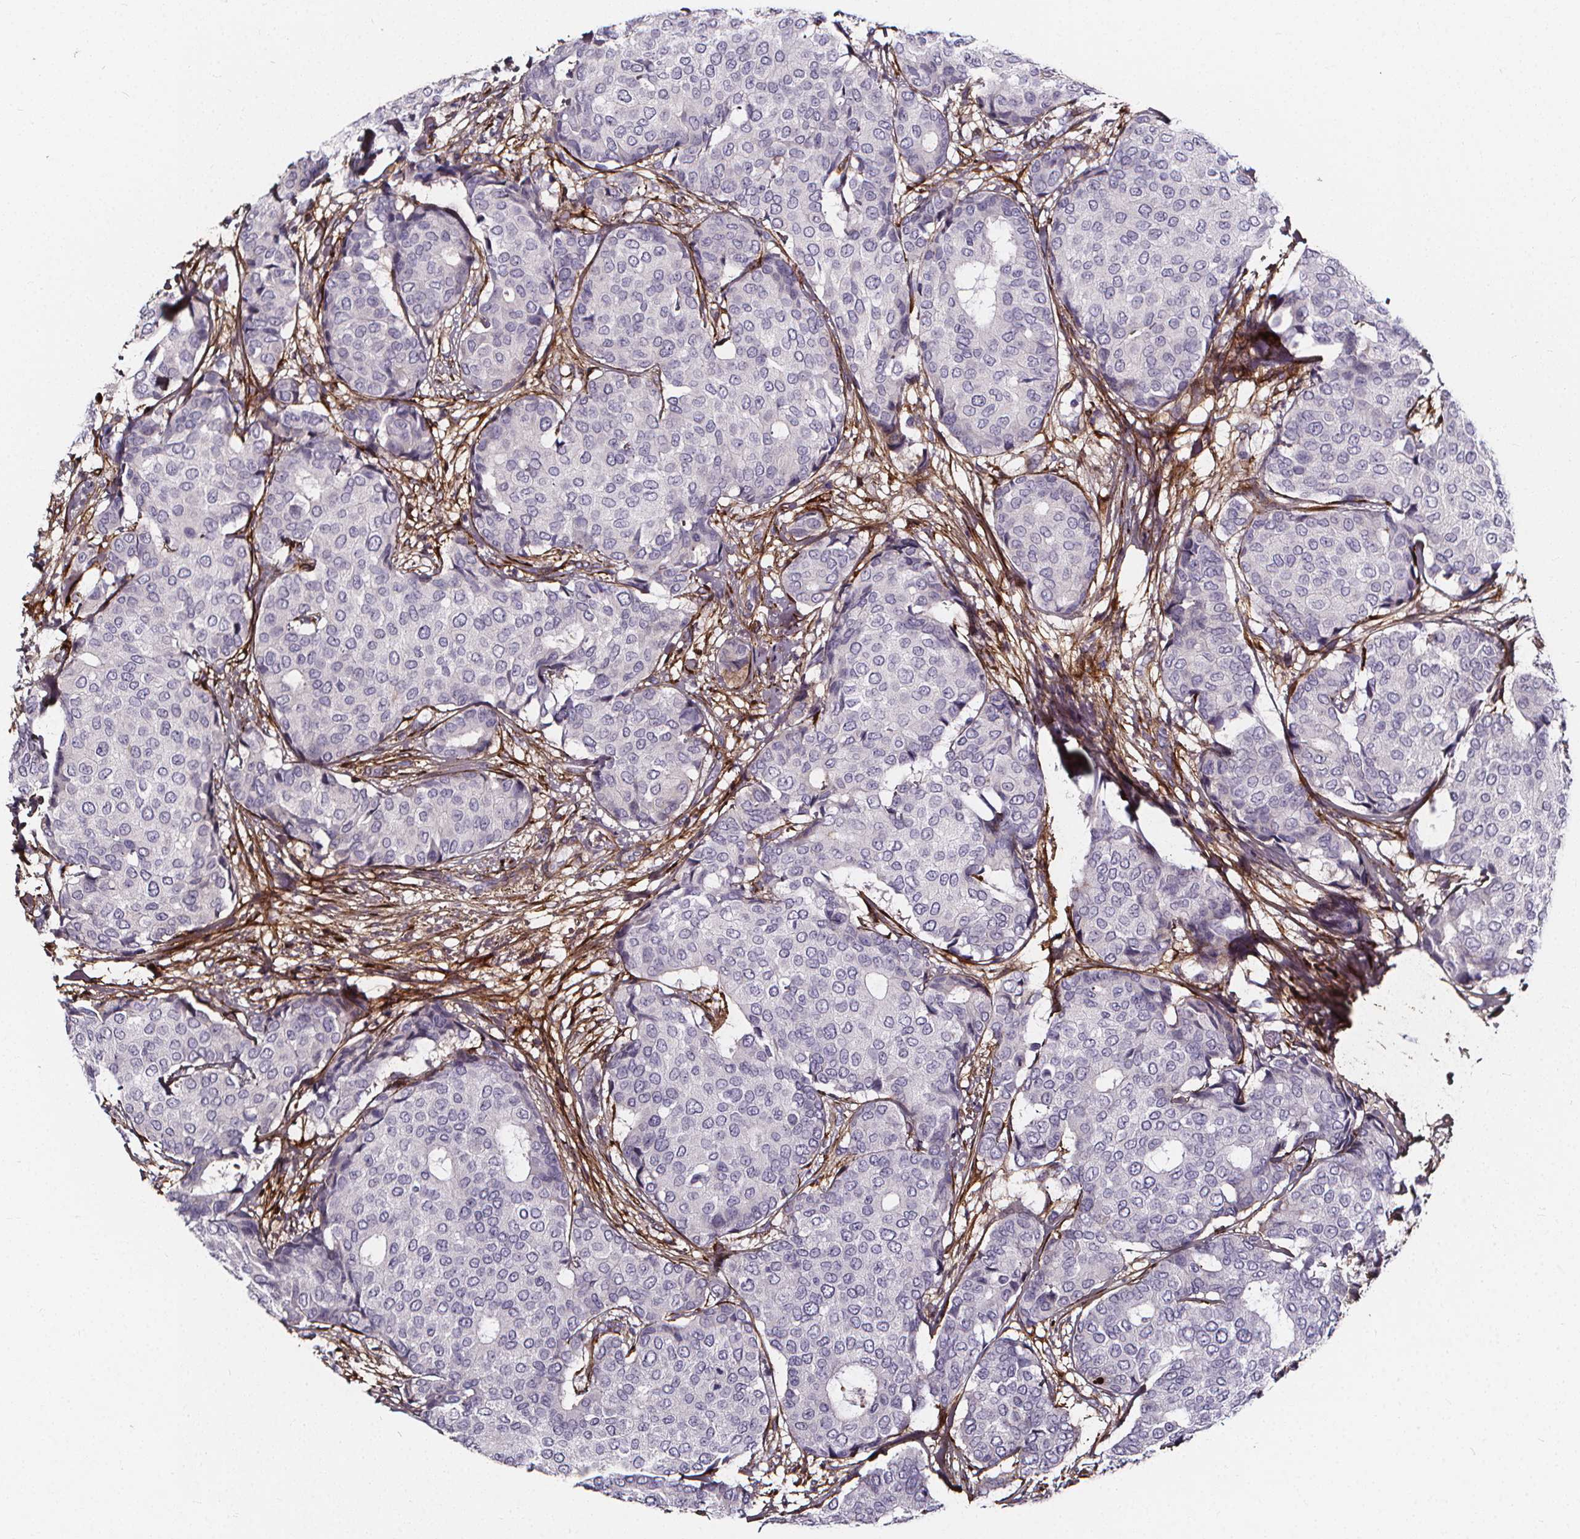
{"staining": {"intensity": "negative", "quantity": "none", "location": "none"}, "tissue": "breast cancer", "cell_type": "Tumor cells", "image_type": "cancer", "snomed": [{"axis": "morphology", "description": "Duct carcinoma"}, {"axis": "topography", "description": "Breast"}], "caption": "High magnification brightfield microscopy of breast cancer (invasive ductal carcinoma) stained with DAB (3,3'-diaminobenzidine) (brown) and counterstained with hematoxylin (blue): tumor cells show no significant staining. The staining is performed using DAB (3,3'-diaminobenzidine) brown chromogen with nuclei counter-stained in using hematoxylin.", "gene": "AEBP1", "patient": {"sex": "female", "age": 75}}